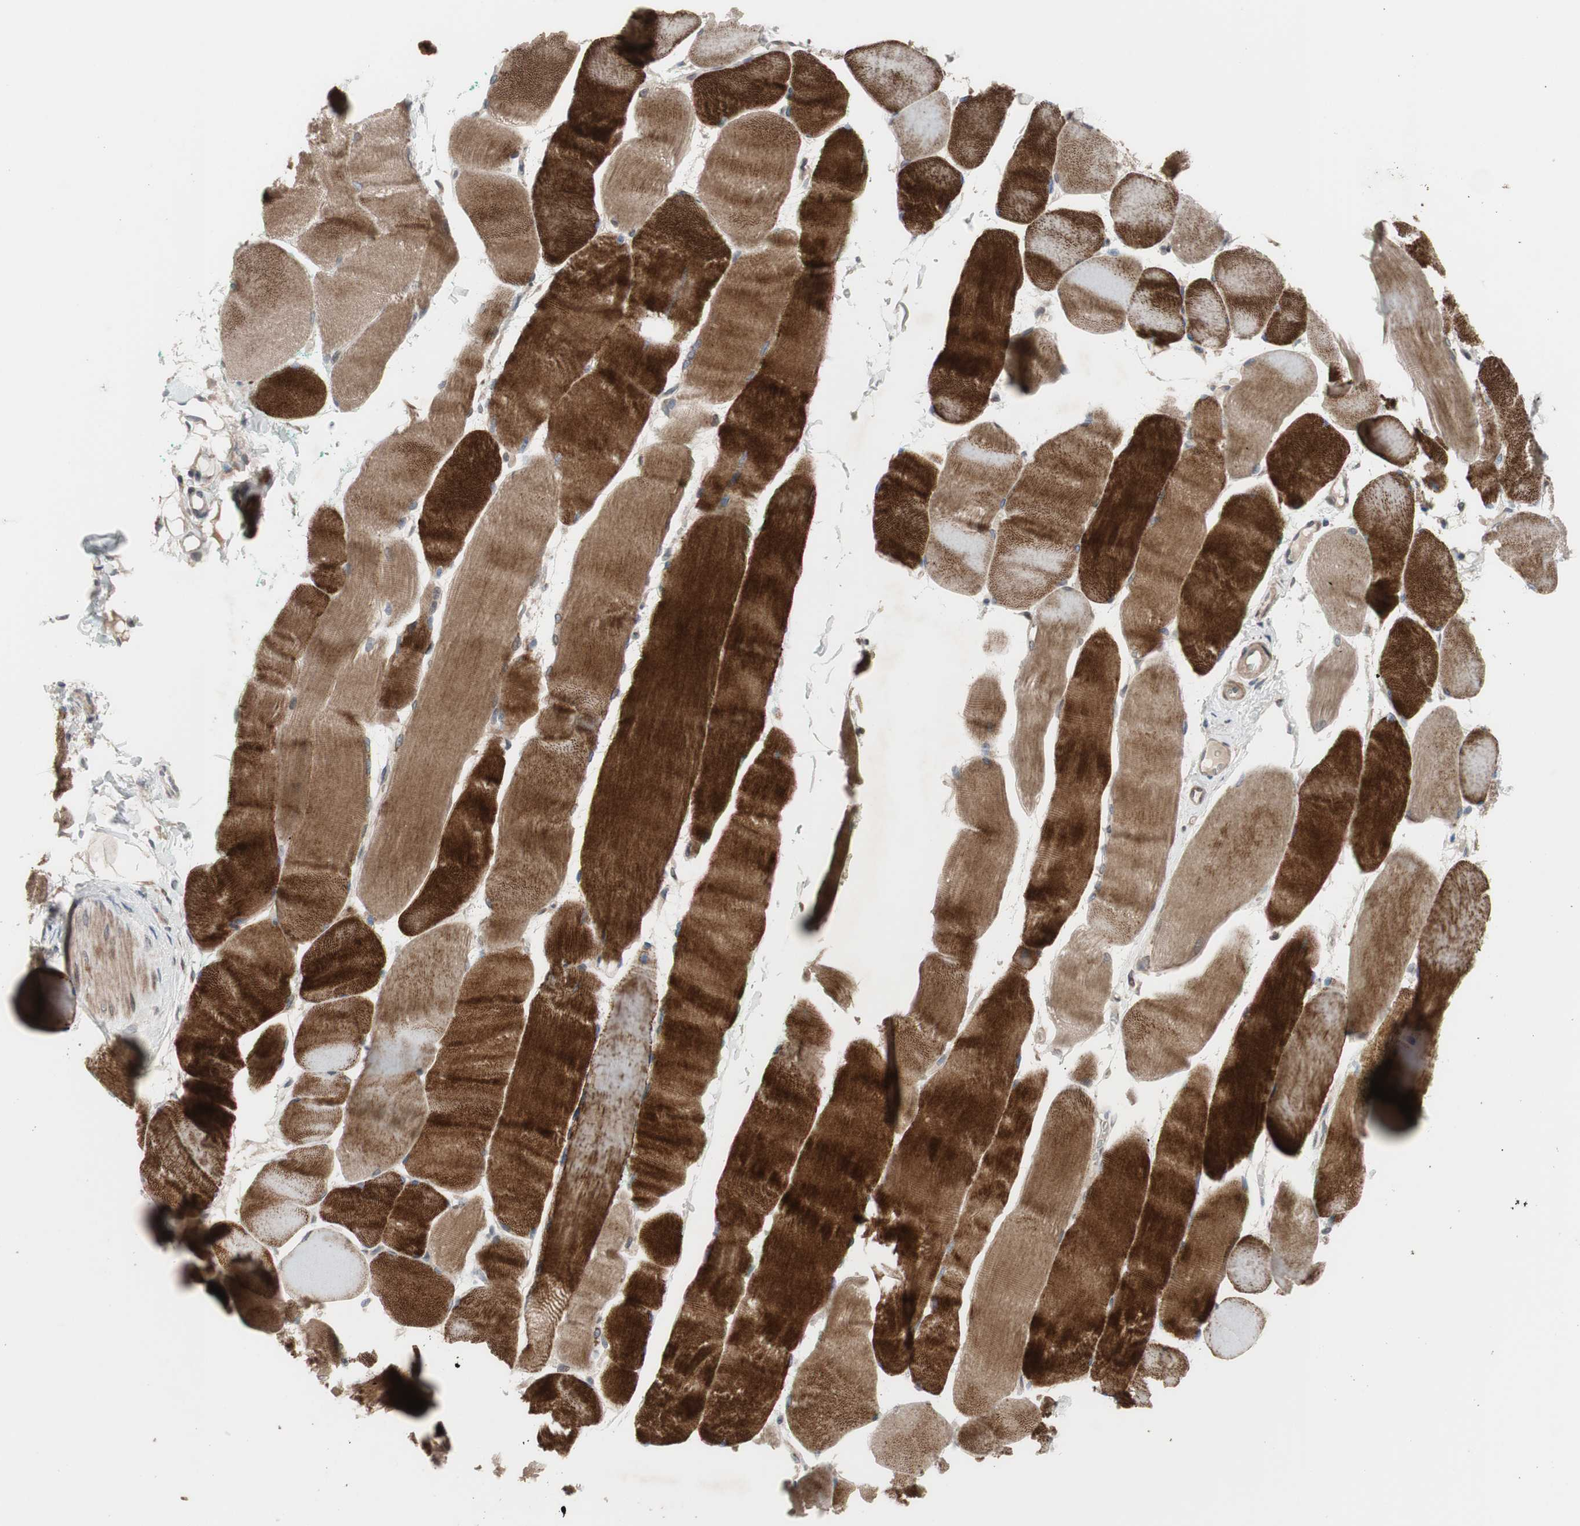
{"staining": {"intensity": "strong", "quantity": ">75%", "location": "cytoplasmic/membranous"}, "tissue": "skeletal muscle", "cell_type": "Myocytes", "image_type": "normal", "snomed": [{"axis": "morphology", "description": "Normal tissue, NOS"}, {"axis": "morphology", "description": "Squamous cell carcinoma, NOS"}, {"axis": "topography", "description": "Skeletal muscle"}], "caption": "IHC of unremarkable skeletal muscle exhibits high levels of strong cytoplasmic/membranous expression in about >75% of myocytes. The protein is stained brown, and the nuclei are stained in blue (DAB IHC with brightfield microscopy, high magnification).", "gene": "OAZ1", "patient": {"sex": "male", "age": 51}}